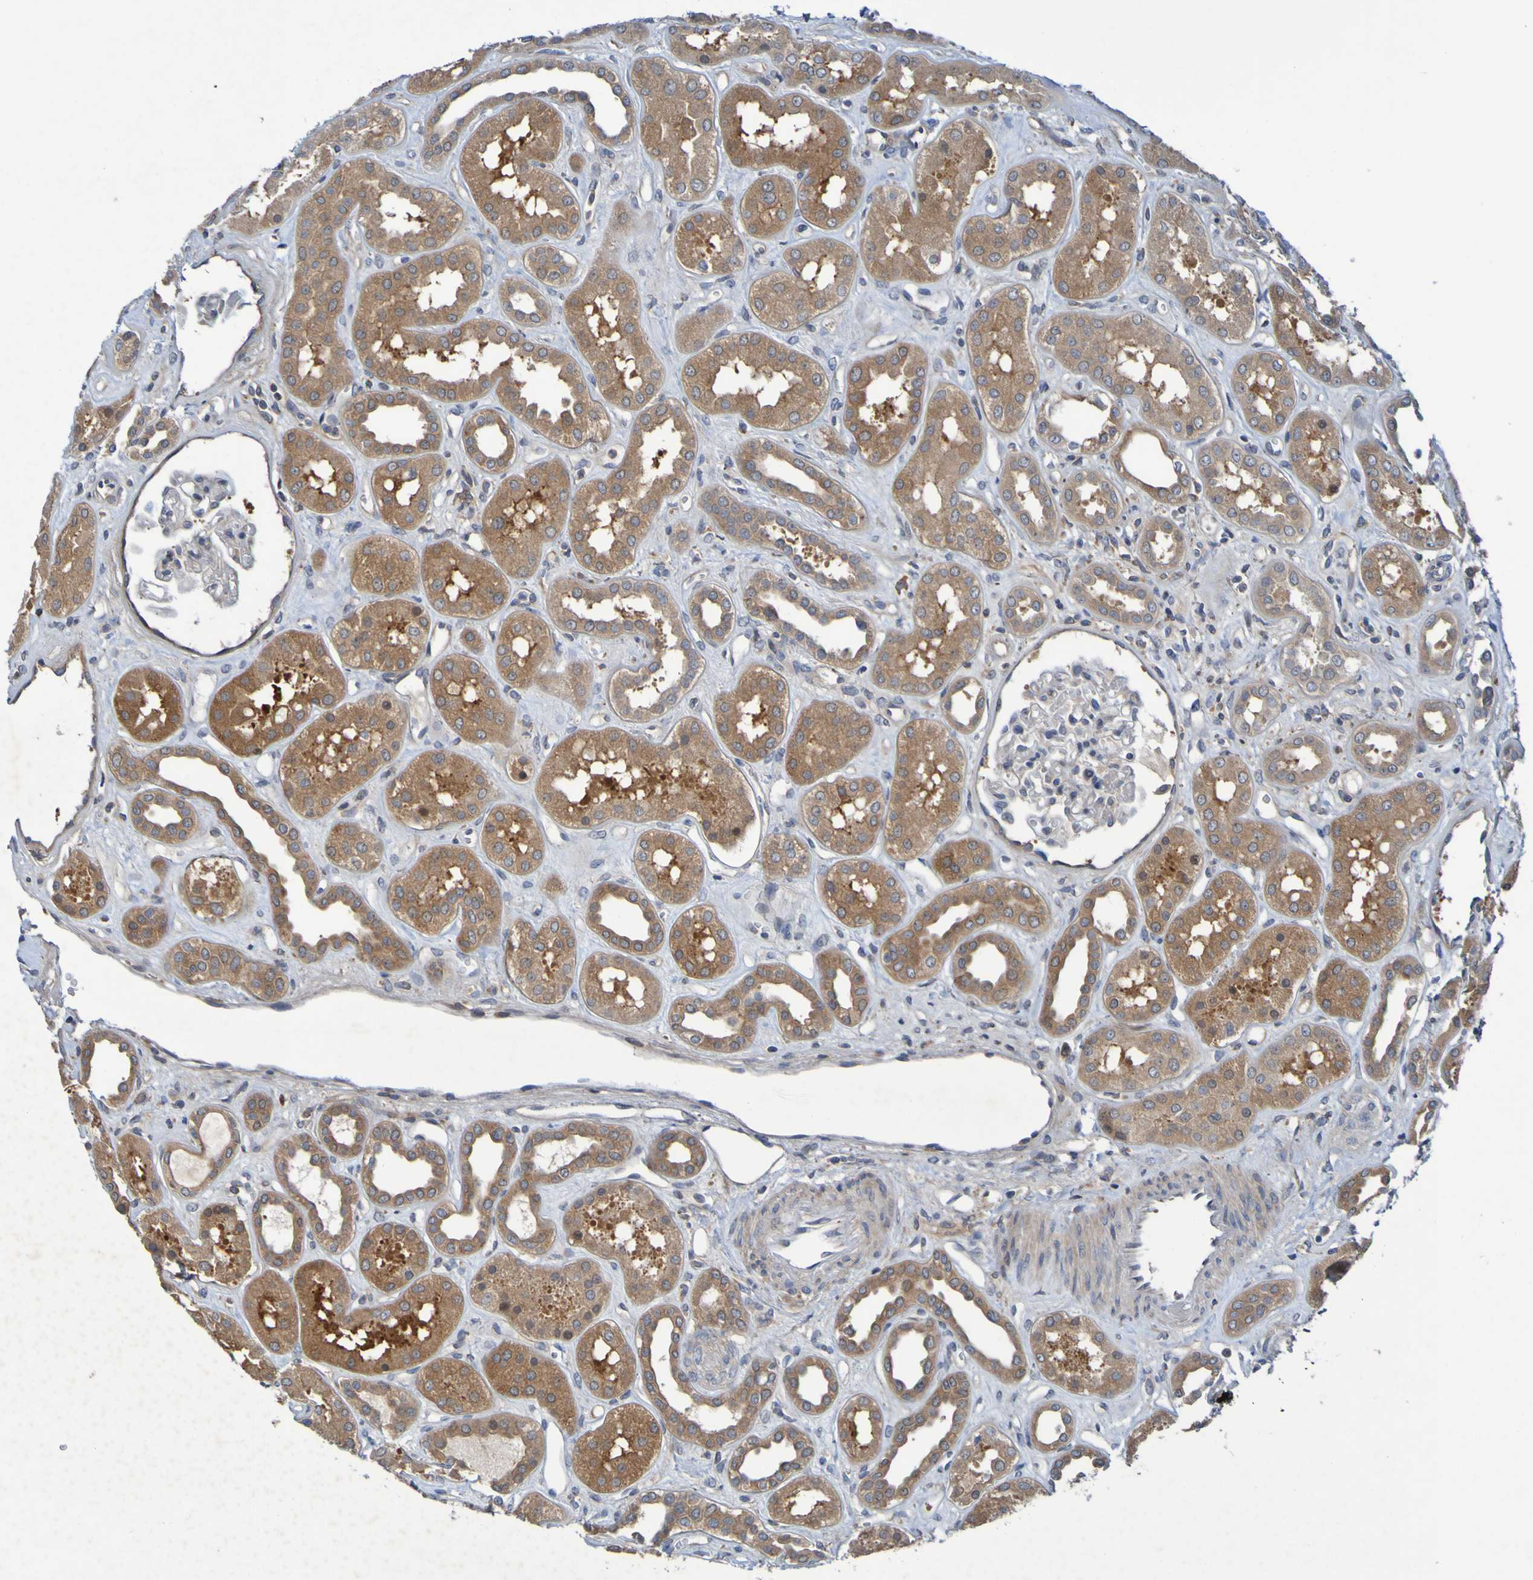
{"staining": {"intensity": "weak", "quantity": "<25%", "location": "cytoplasmic/membranous"}, "tissue": "kidney", "cell_type": "Cells in glomeruli", "image_type": "normal", "snomed": [{"axis": "morphology", "description": "Normal tissue, NOS"}, {"axis": "topography", "description": "Kidney"}], "caption": "Immunohistochemistry (IHC) of normal kidney exhibits no positivity in cells in glomeruli. The staining is performed using DAB (3,3'-diaminobenzidine) brown chromogen with nuclei counter-stained in using hematoxylin.", "gene": "SDK1", "patient": {"sex": "male", "age": 59}}